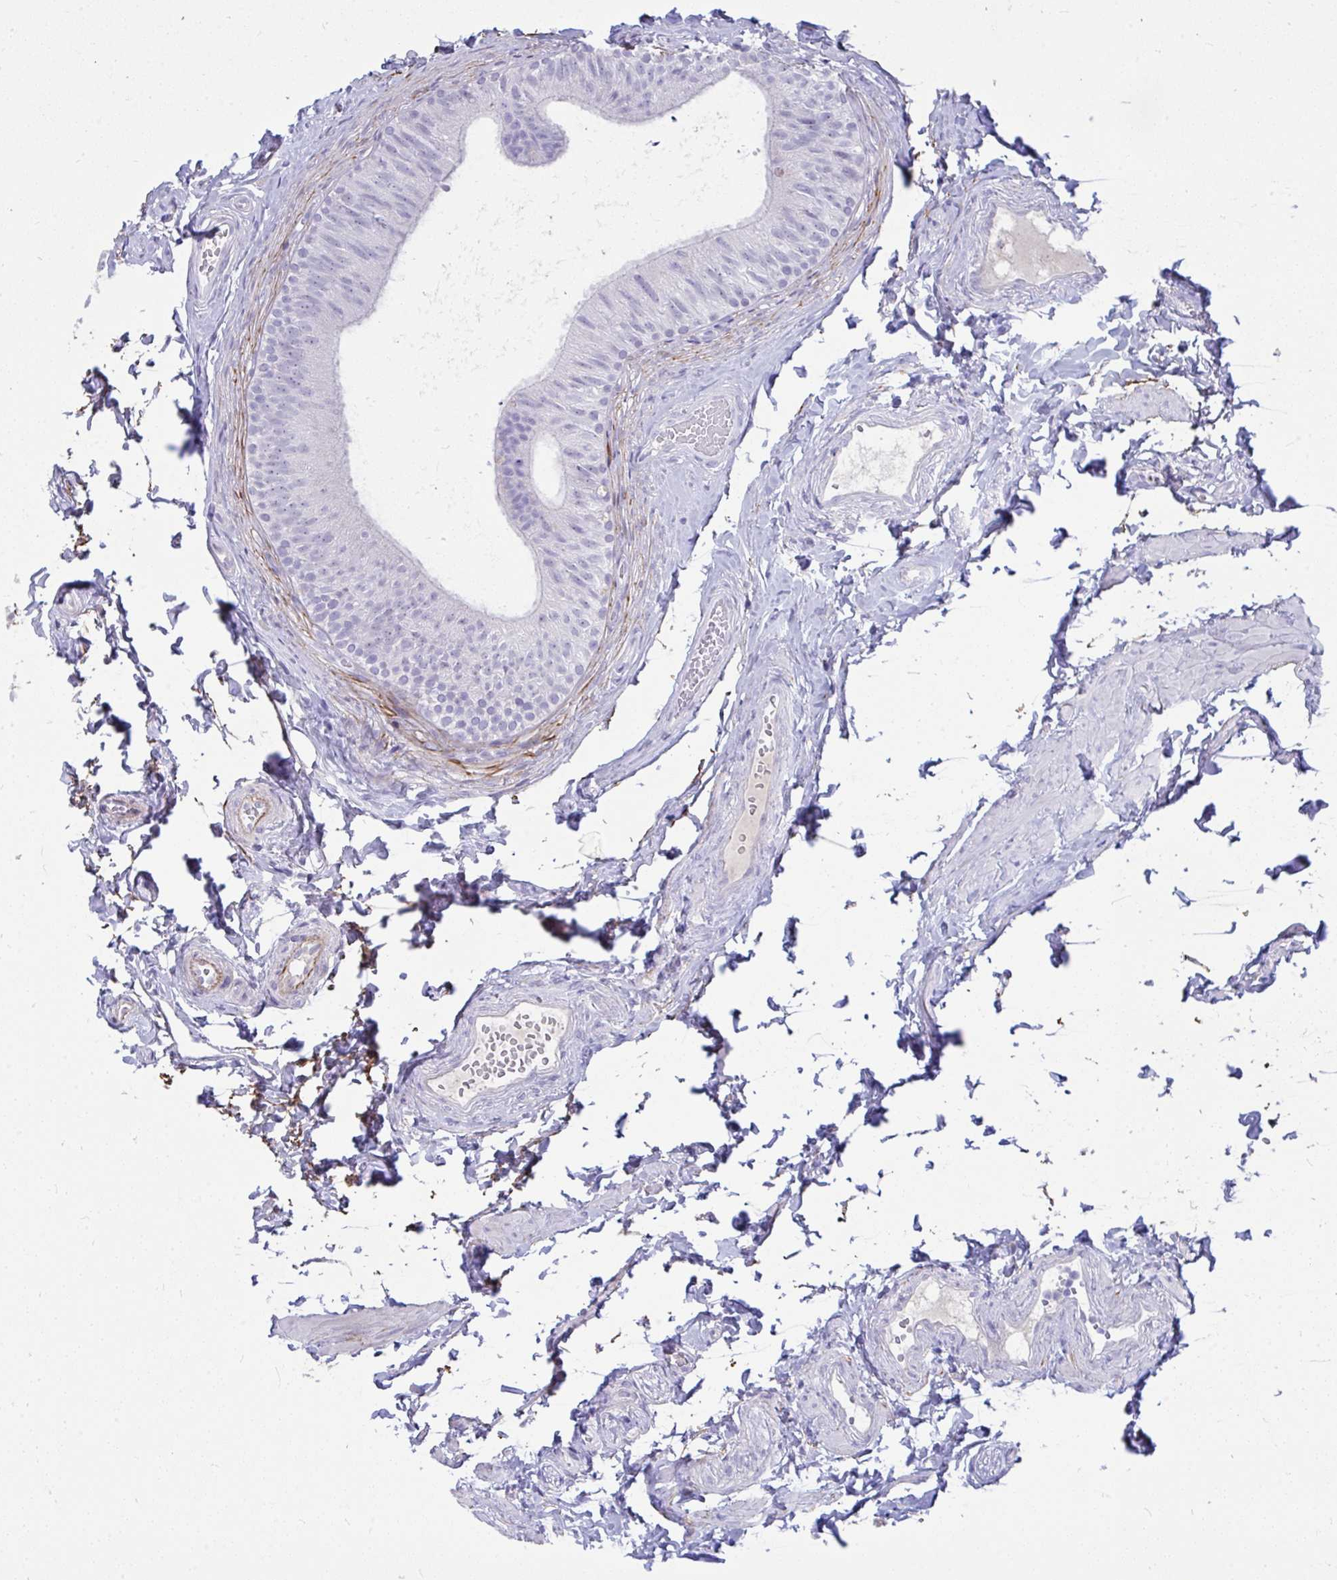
{"staining": {"intensity": "negative", "quantity": "none", "location": "none"}, "tissue": "epididymis", "cell_type": "Glandular cells", "image_type": "normal", "snomed": [{"axis": "morphology", "description": "Normal tissue, NOS"}, {"axis": "topography", "description": "Epididymis, spermatic cord, NOS"}, {"axis": "topography", "description": "Epididymis"}, {"axis": "topography", "description": "Peripheral nerve tissue"}], "caption": "DAB (3,3'-diaminobenzidine) immunohistochemical staining of benign epididymis demonstrates no significant positivity in glandular cells.", "gene": "PIGZ", "patient": {"sex": "male", "age": 29}}